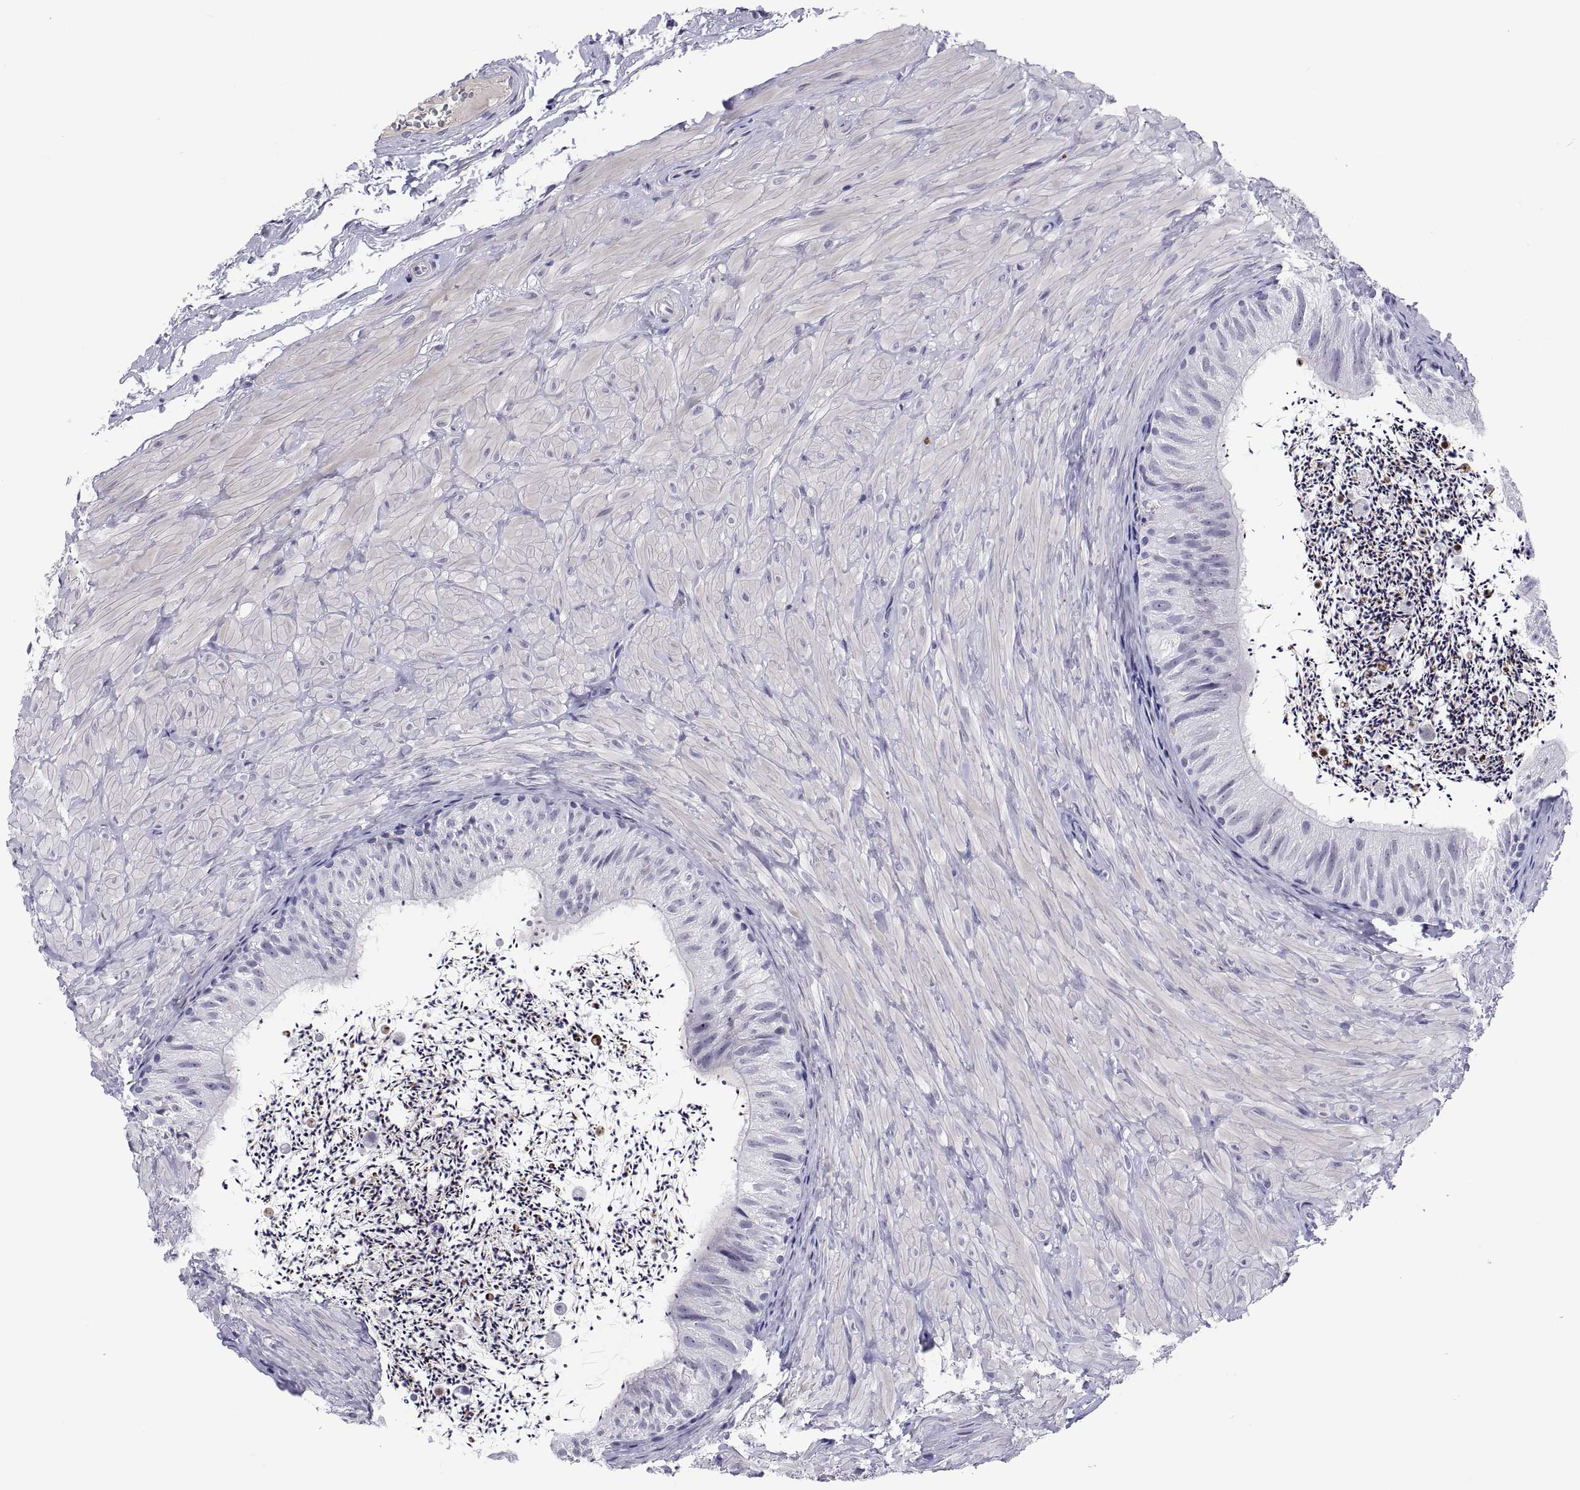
{"staining": {"intensity": "negative", "quantity": "none", "location": "none"}, "tissue": "epididymis", "cell_type": "Glandular cells", "image_type": "normal", "snomed": [{"axis": "morphology", "description": "Normal tissue, NOS"}, {"axis": "topography", "description": "Epididymis"}], "caption": "A high-resolution image shows IHC staining of unremarkable epididymis, which displays no significant staining in glandular cells.", "gene": "CHCT1", "patient": {"sex": "male", "age": 32}}